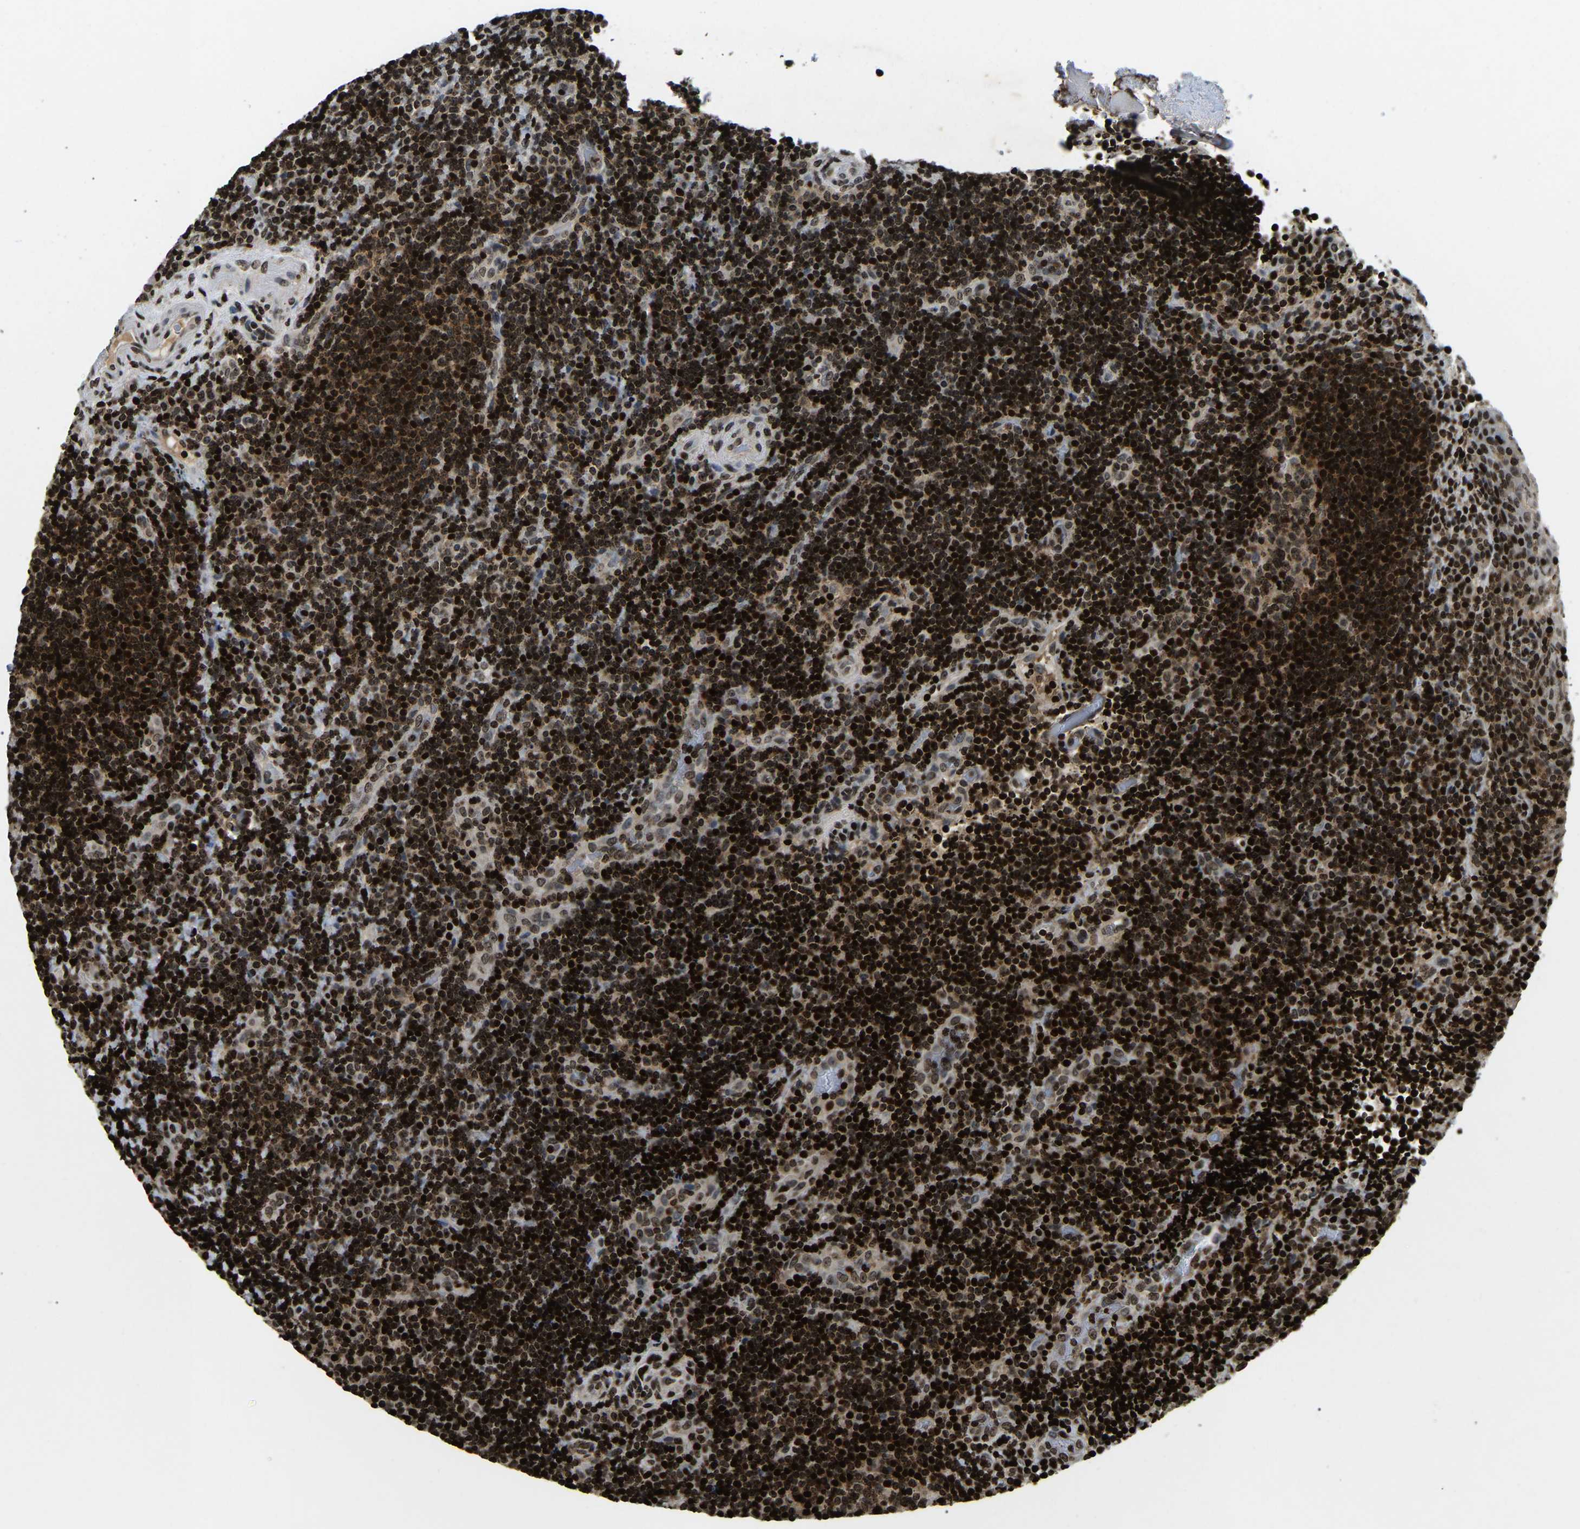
{"staining": {"intensity": "strong", "quantity": ">75%", "location": "nuclear"}, "tissue": "lymphoma", "cell_type": "Tumor cells", "image_type": "cancer", "snomed": [{"axis": "morphology", "description": "Malignant lymphoma, non-Hodgkin's type, High grade"}, {"axis": "topography", "description": "Tonsil"}], "caption": "A brown stain labels strong nuclear positivity of a protein in human lymphoma tumor cells.", "gene": "LRRC61", "patient": {"sex": "female", "age": 36}}